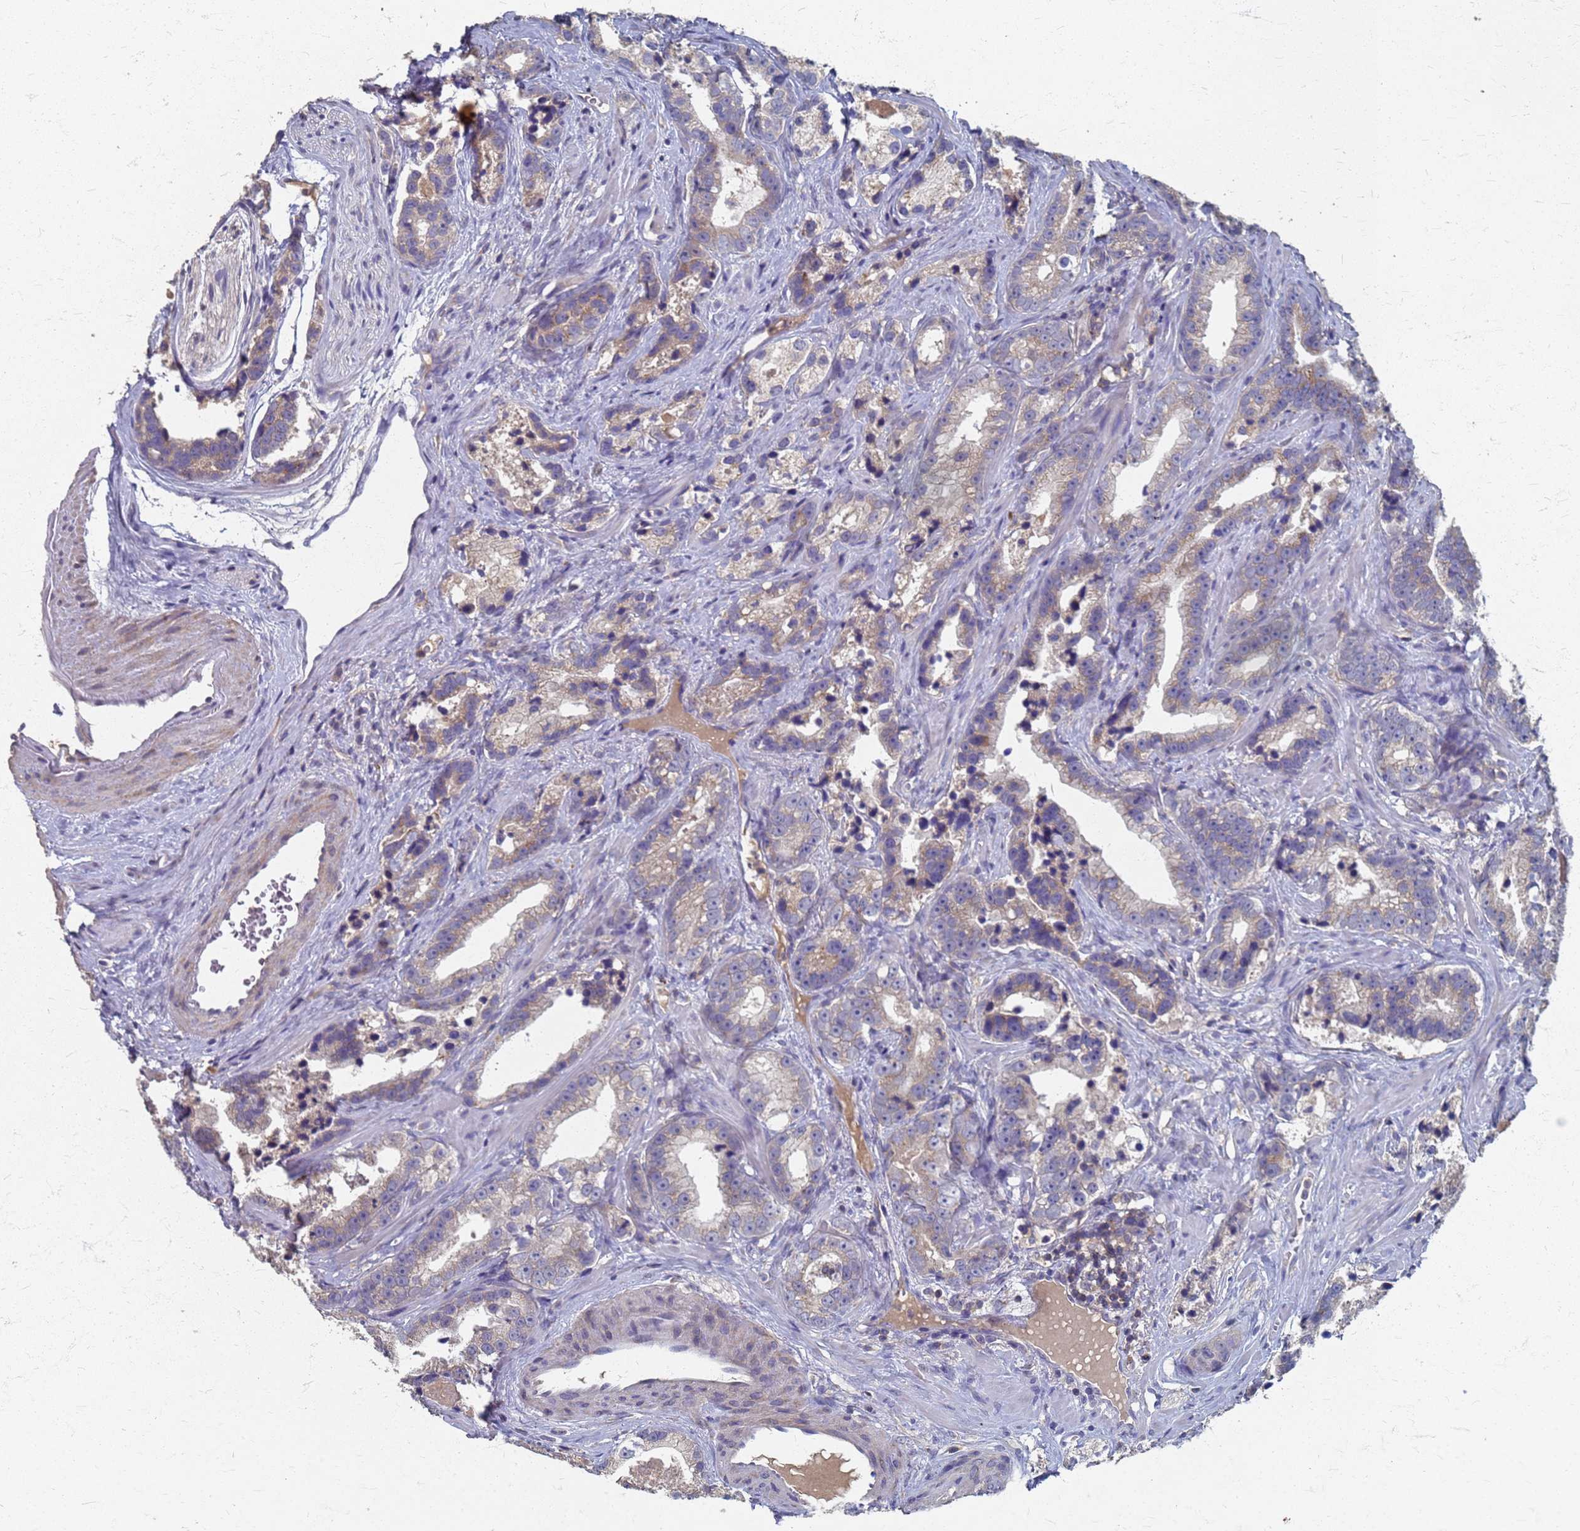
{"staining": {"intensity": "weak", "quantity": "<25%", "location": "cytoplasmic/membranous"}, "tissue": "prostate cancer", "cell_type": "Tumor cells", "image_type": "cancer", "snomed": [{"axis": "morphology", "description": "Adenocarcinoma, High grade"}, {"axis": "topography", "description": "Prostate"}], "caption": "This is an immunohistochemistry (IHC) image of prostate cancer (adenocarcinoma (high-grade)). There is no staining in tumor cells.", "gene": "KRCC1", "patient": {"sex": "male", "age": 62}}